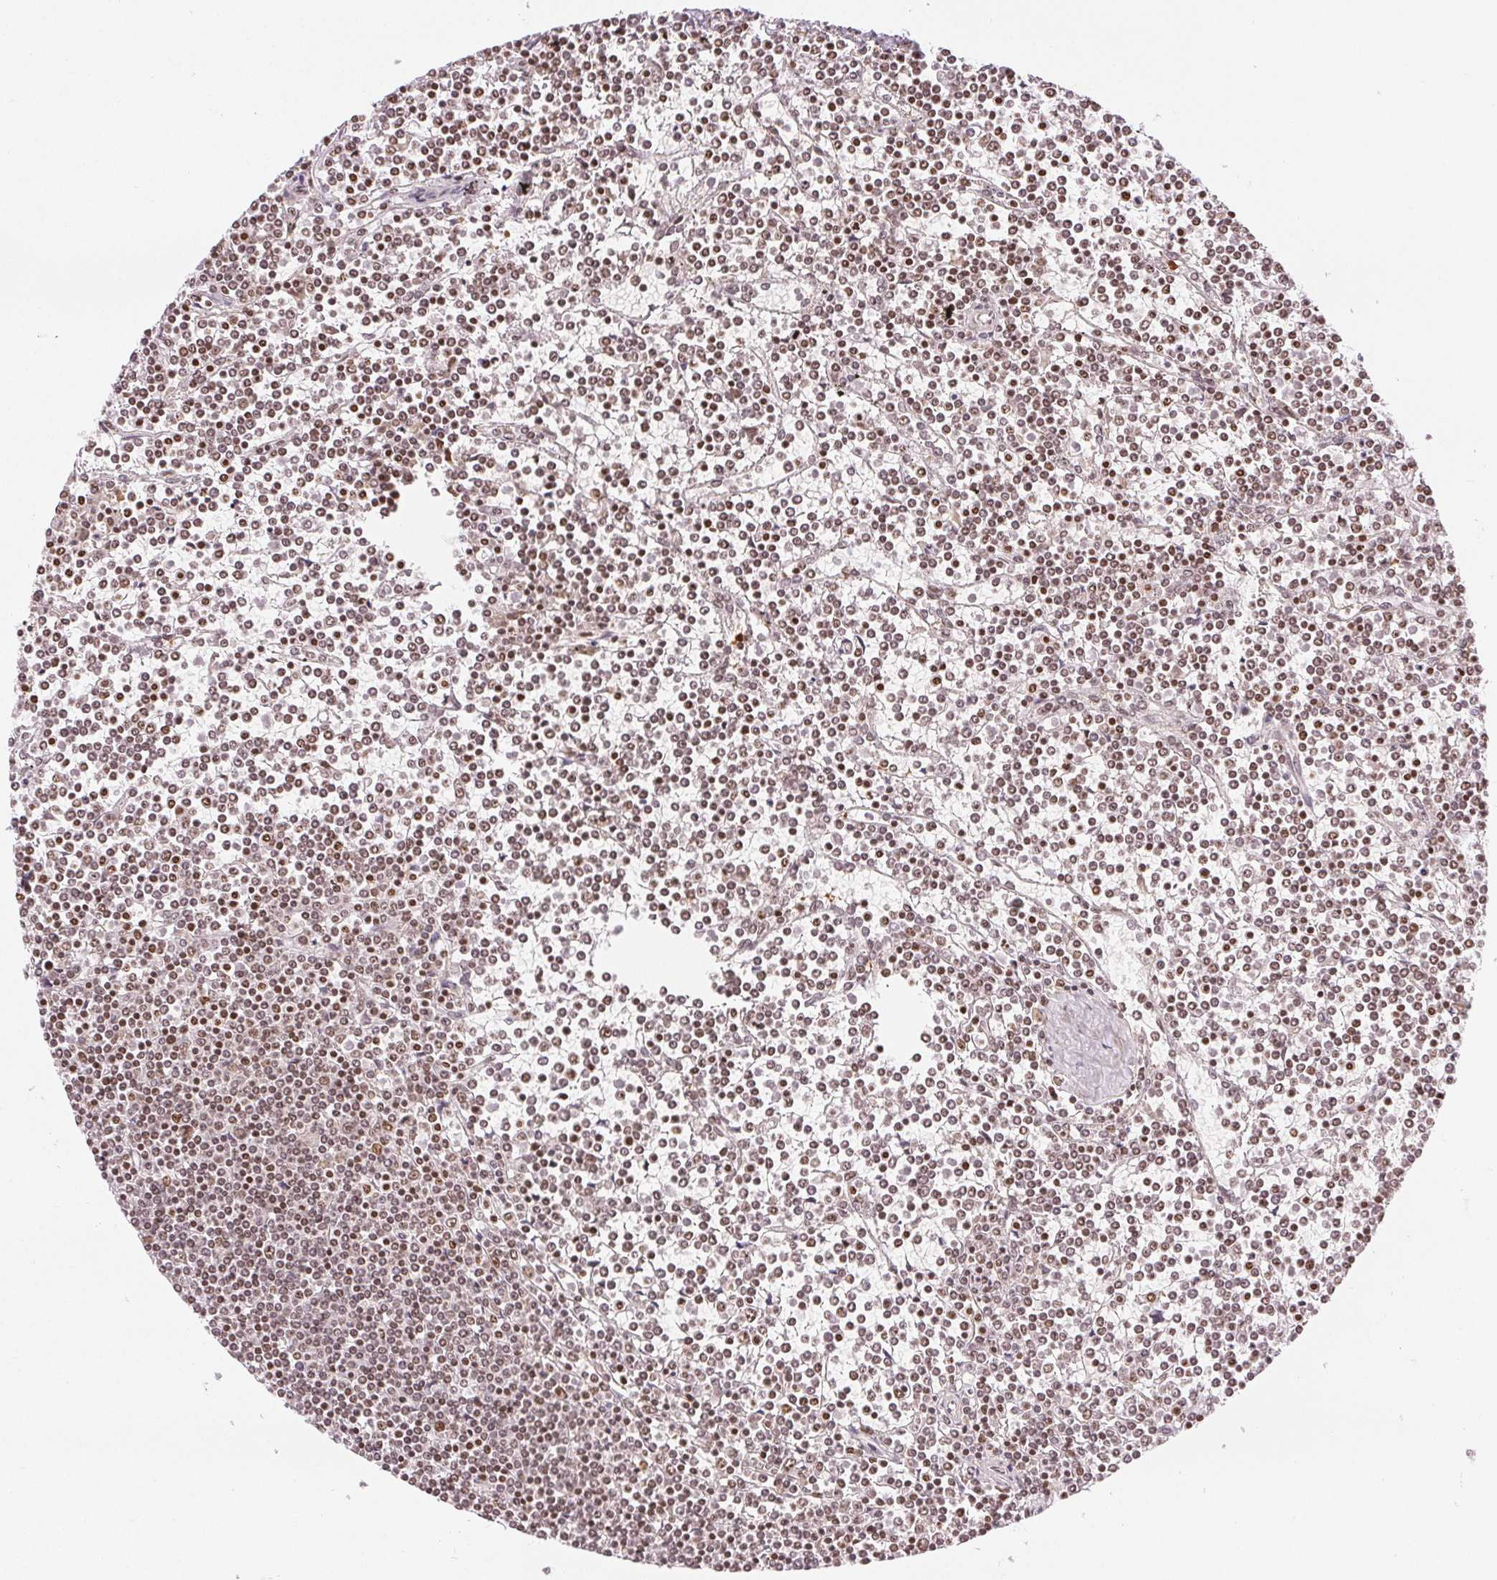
{"staining": {"intensity": "moderate", "quantity": "25%-75%", "location": "nuclear"}, "tissue": "lymphoma", "cell_type": "Tumor cells", "image_type": "cancer", "snomed": [{"axis": "morphology", "description": "Malignant lymphoma, non-Hodgkin's type, Low grade"}, {"axis": "topography", "description": "Spleen"}], "caption": "Protein analysis of lymphoma tissue displays moderate nuclear expression in approximately 25%-75% of tumor cells.", "gene": "DEK", "patient": {"sex": "female", "age": 19}}